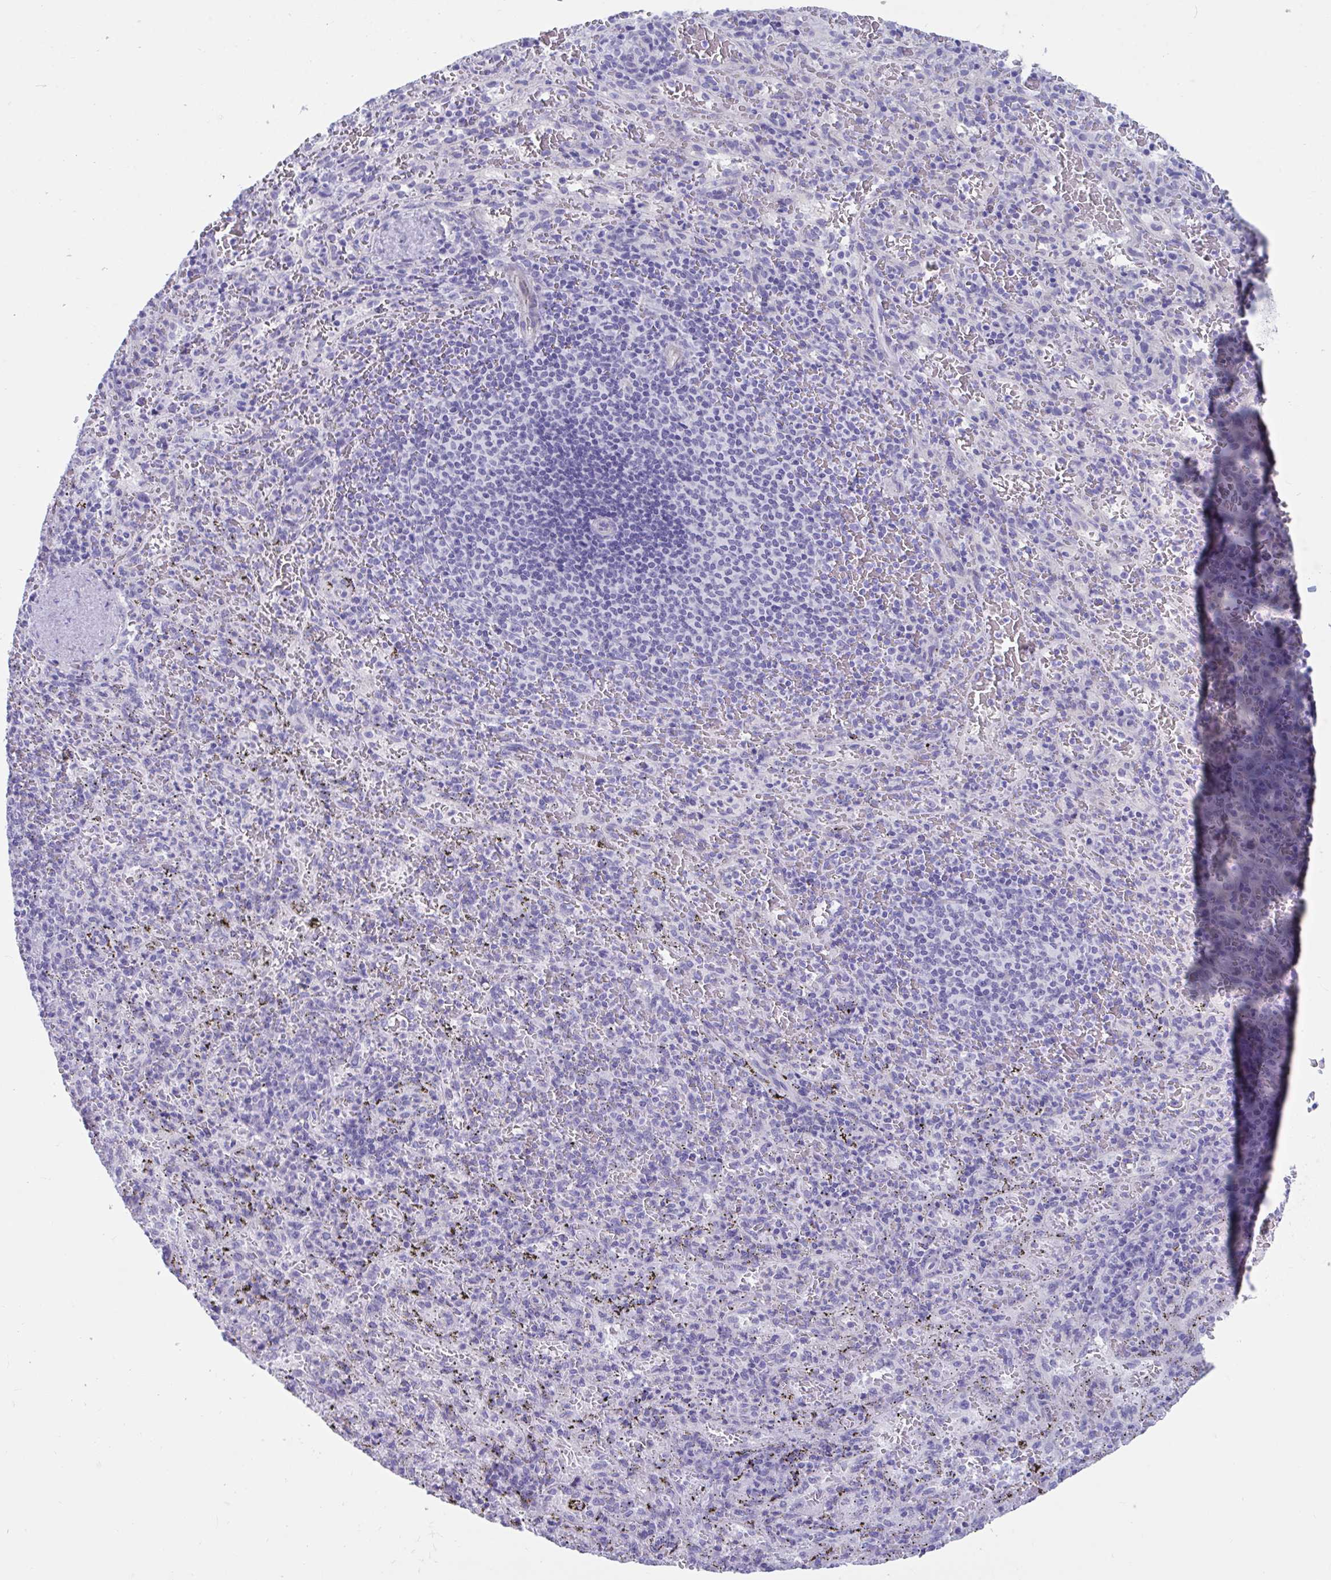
{"staining": {"intensity": "negative", "quantity": "none", "location": "none"}, "tissue": "spleen", "cell_type": "Cells in red pulp", "image_type": "normal", "snomed": [{"axis": "morphology", "description": "Normal tissue, NOS"}, {"axis": "topography", "description": "Spleen"}], "caption": "Immunohistochemical staining of unremarkable human spleen shows no significant positivity in cells in red pulp. (DAB (3,3'-diaminobenzidine) IHC visualized using brightfield microscopy, high magnification).", "gene": "TTC30A", "patient": {"sex": "male", "age": 57}}